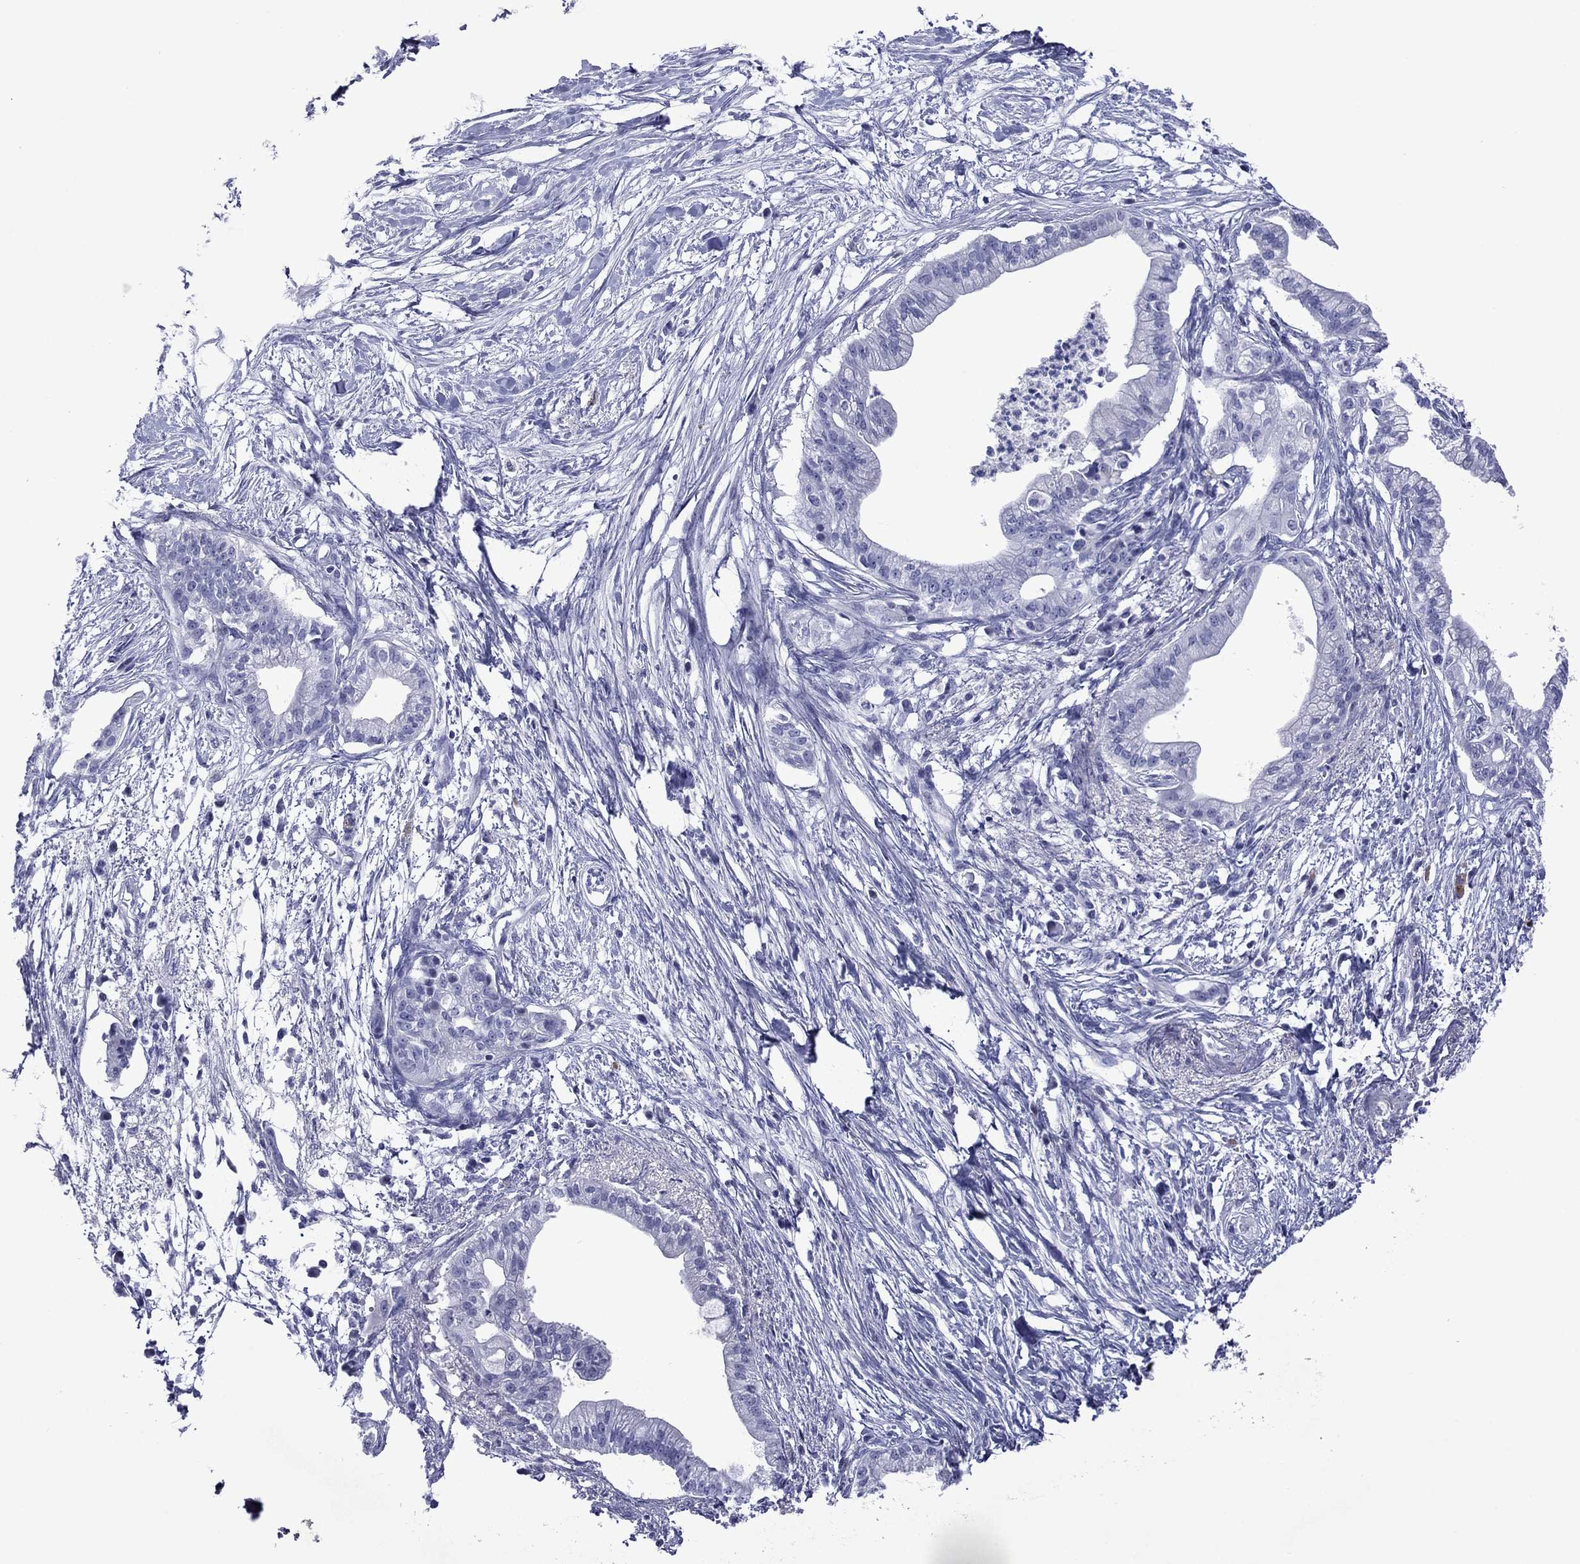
{"staining": {"intensity": "negative", "quantity": "none", "location": "none"}, "tissue": "pancreatic cancer", "cell_type": "Tumor cells", "image_type": "cancer", "snomed": [{"axis": "morphology", "description": "Normal tissue, NOS"}, {"axis": "morphology", "description": "Adenocarcinoma, NOS"}, {"axis": "topography", "description": "Pancreas"}], "caption": "The micrograph displays no staining of tumor cells in pancreatic cancer (adenocarcinoma). The staining is performed using DAB brown chromogen with nuclei counter-stained in using hematoxylin.", "gene": "PIWIL1", "patient": {"sex": "female", "age": 58}}